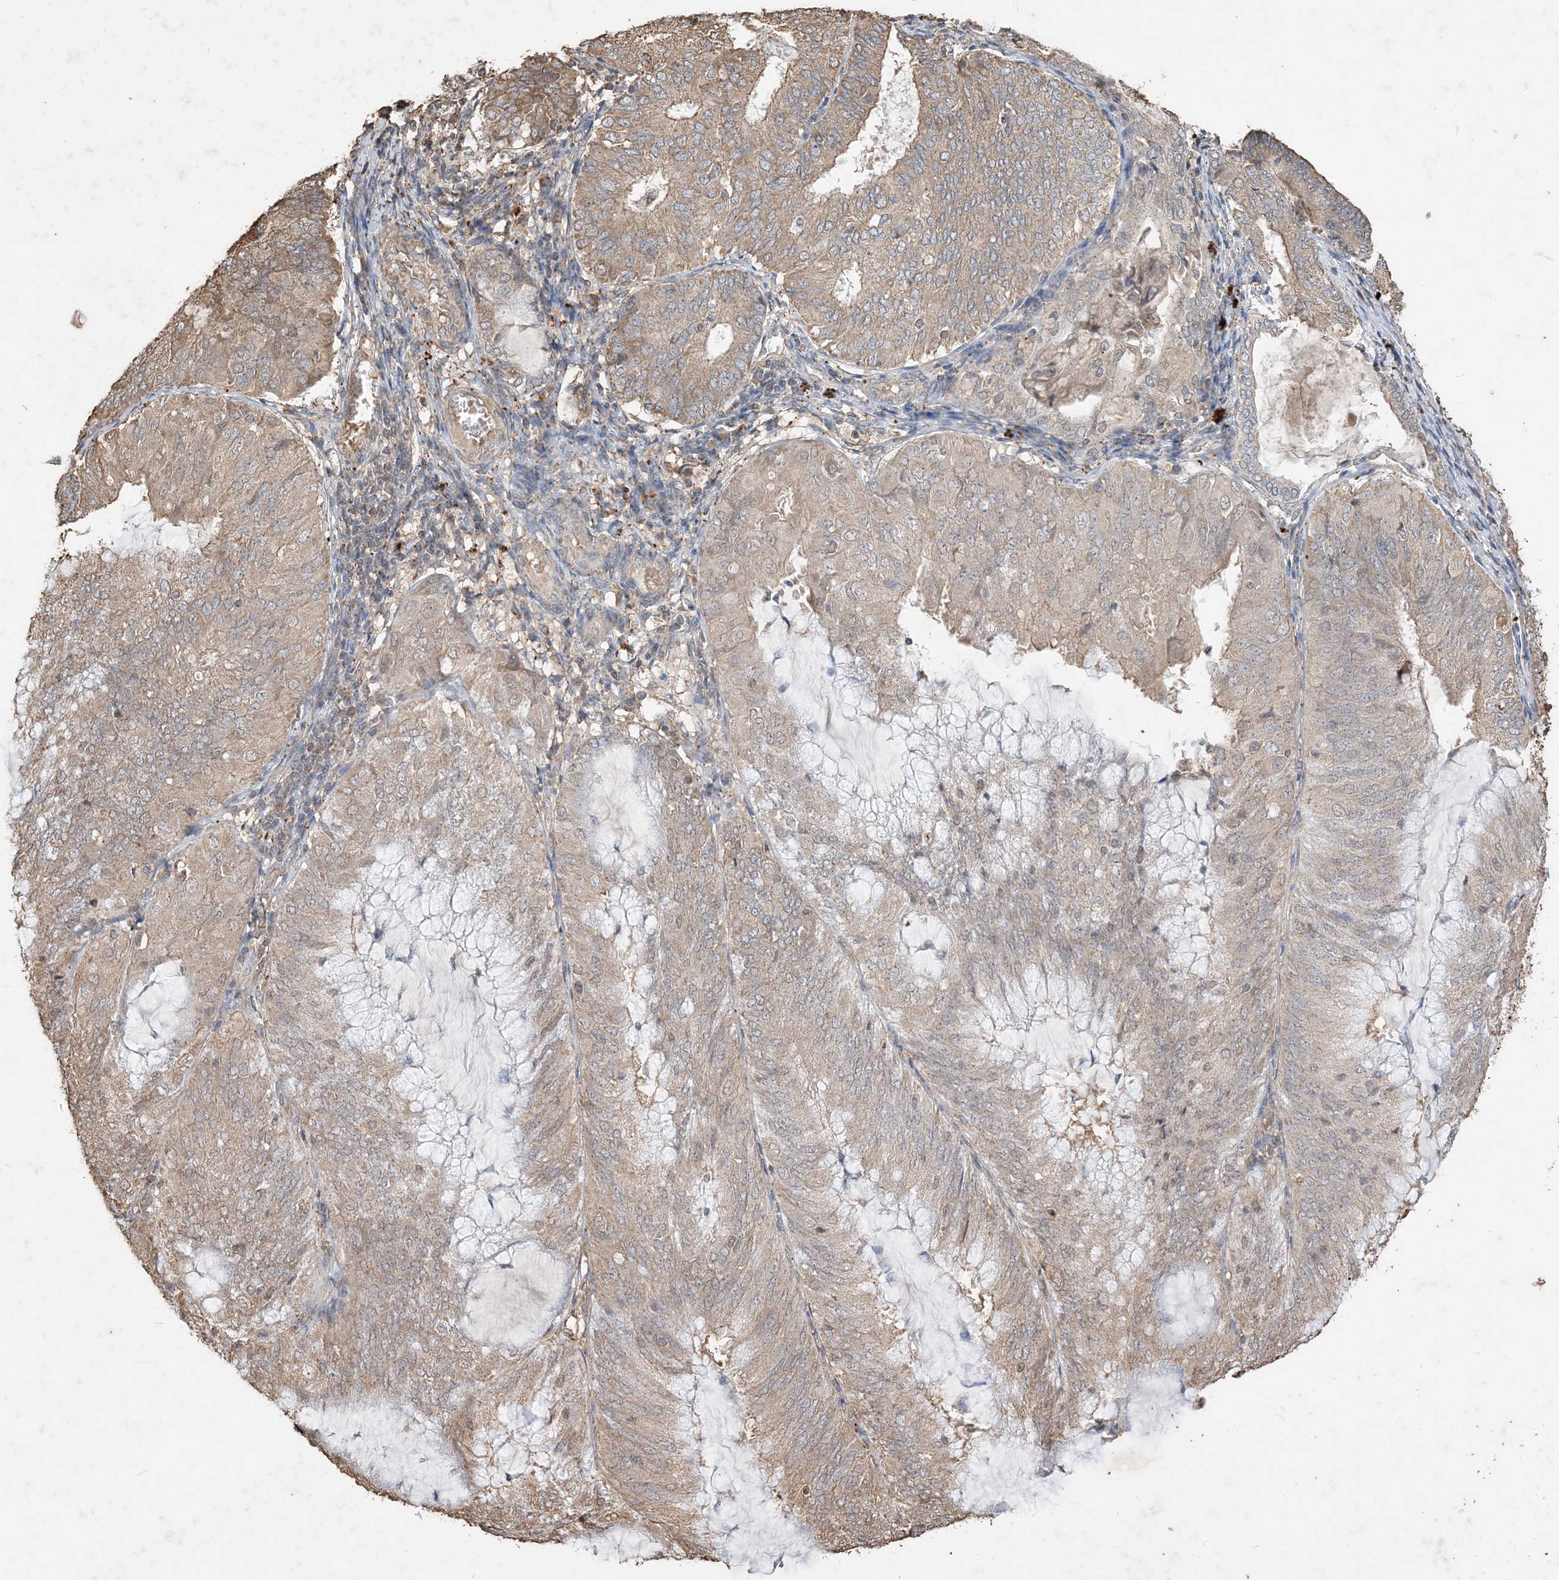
{"staining": {"intensity": "weak", "quantity": ">75%", "location": "cytoplasmic/membranous"}, "tissue": "endometrial cancer", "cell_type": "Tumor cells", "image_type": "cancer", "snomed": [{"axis": "morphology", "description": "Adenocarcinoma, NOS"}, {"axis": "topography", "description": "Endometrium"}], "caption": "Weak cytoplasmic/membranous positivity is seen in approximately >75% of tumor cells in adenocarcinoma (endometrial). (Stains: DAB (3,3'-diaminobenzidine) in brown, nuclei in blue, Microscopy: brightfield microscopy at high magnification).", "gene": "HPS4", "patient": {"sex": "female", "age": 81}}